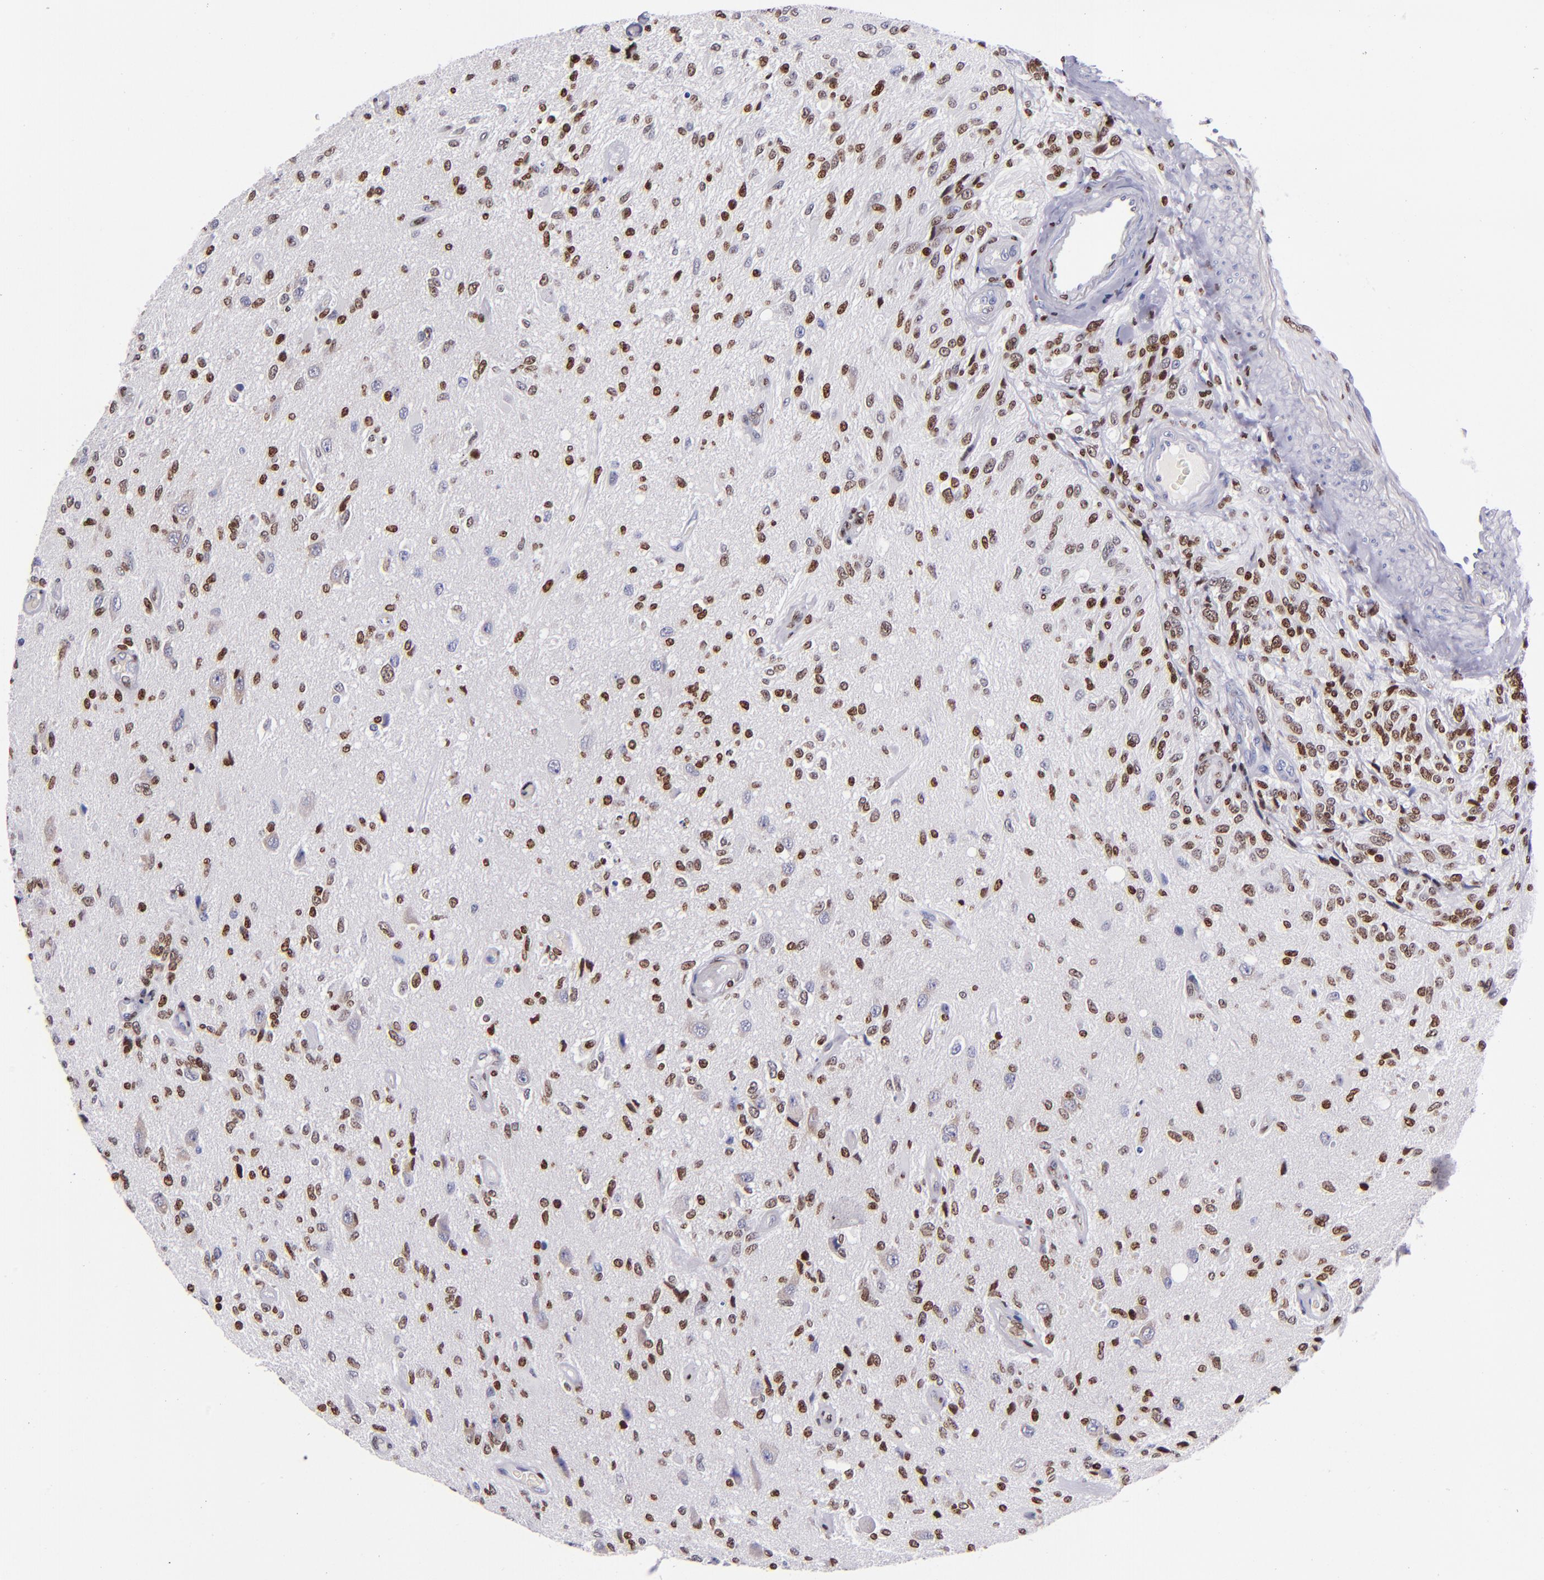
{"staining": {"intensity": "moderate", "quantity": ">75%", "location": "nuclear"}, "tissue": "glioma", "cell_type": "Tumor cells", "image_type": "cancer", "snomed": [{"axis": "morphology", "description": "Normal tissue, NOS"}, {"axis": "morphology", "description": "Glioma, malignant, High grade"}, {"axis": "topography", "description": "Cerebral cortex"}], "caption": "This is an image of immunohistochemistry staining of malignant high-grade glioma, which shows moderate expression in the nuclear of tumor cells.", "gene": "CDKL5", "patient": {"sex": "male", "age": 77}}